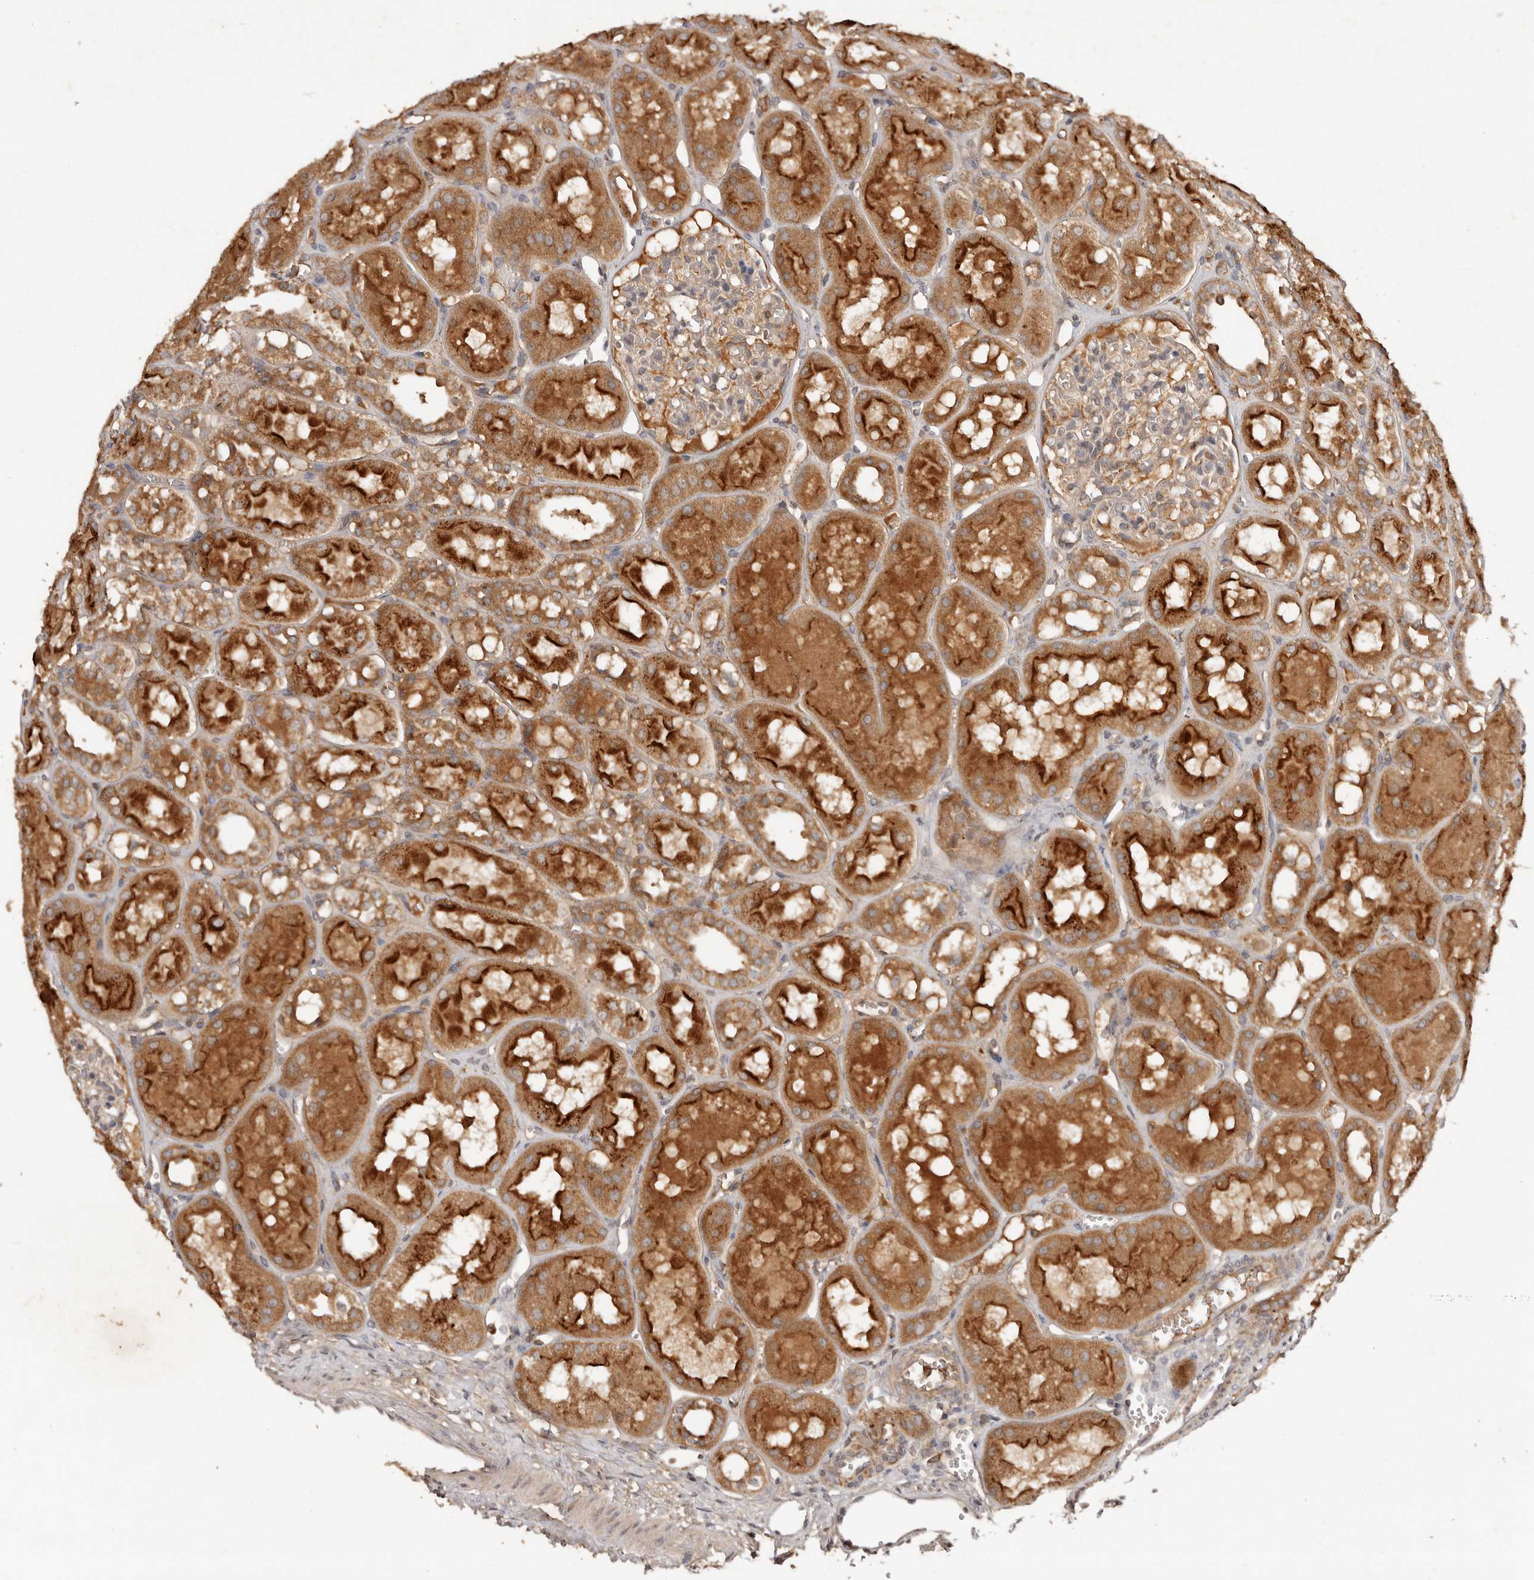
{"staining": {"intensity": "negative", "quantity": "none", "location": "none"}, "tissue": "kidney", "cell_type": "Cells in glomeruli", "image_type": "normal", "snomed": [{"axis": "morphology", "description": "Normal tissue, NOS"}, {"axis": "topography", "description": "Kidney"}], "caption": "Cells in glomeruli are negative for protein expression in benign human kidney. (DAB immunohistochemistry (IHC) visualized using brightfield microscopy, high magnification).", "gene": "PKIB", "patient": {"sex": "male", "age": 16}}